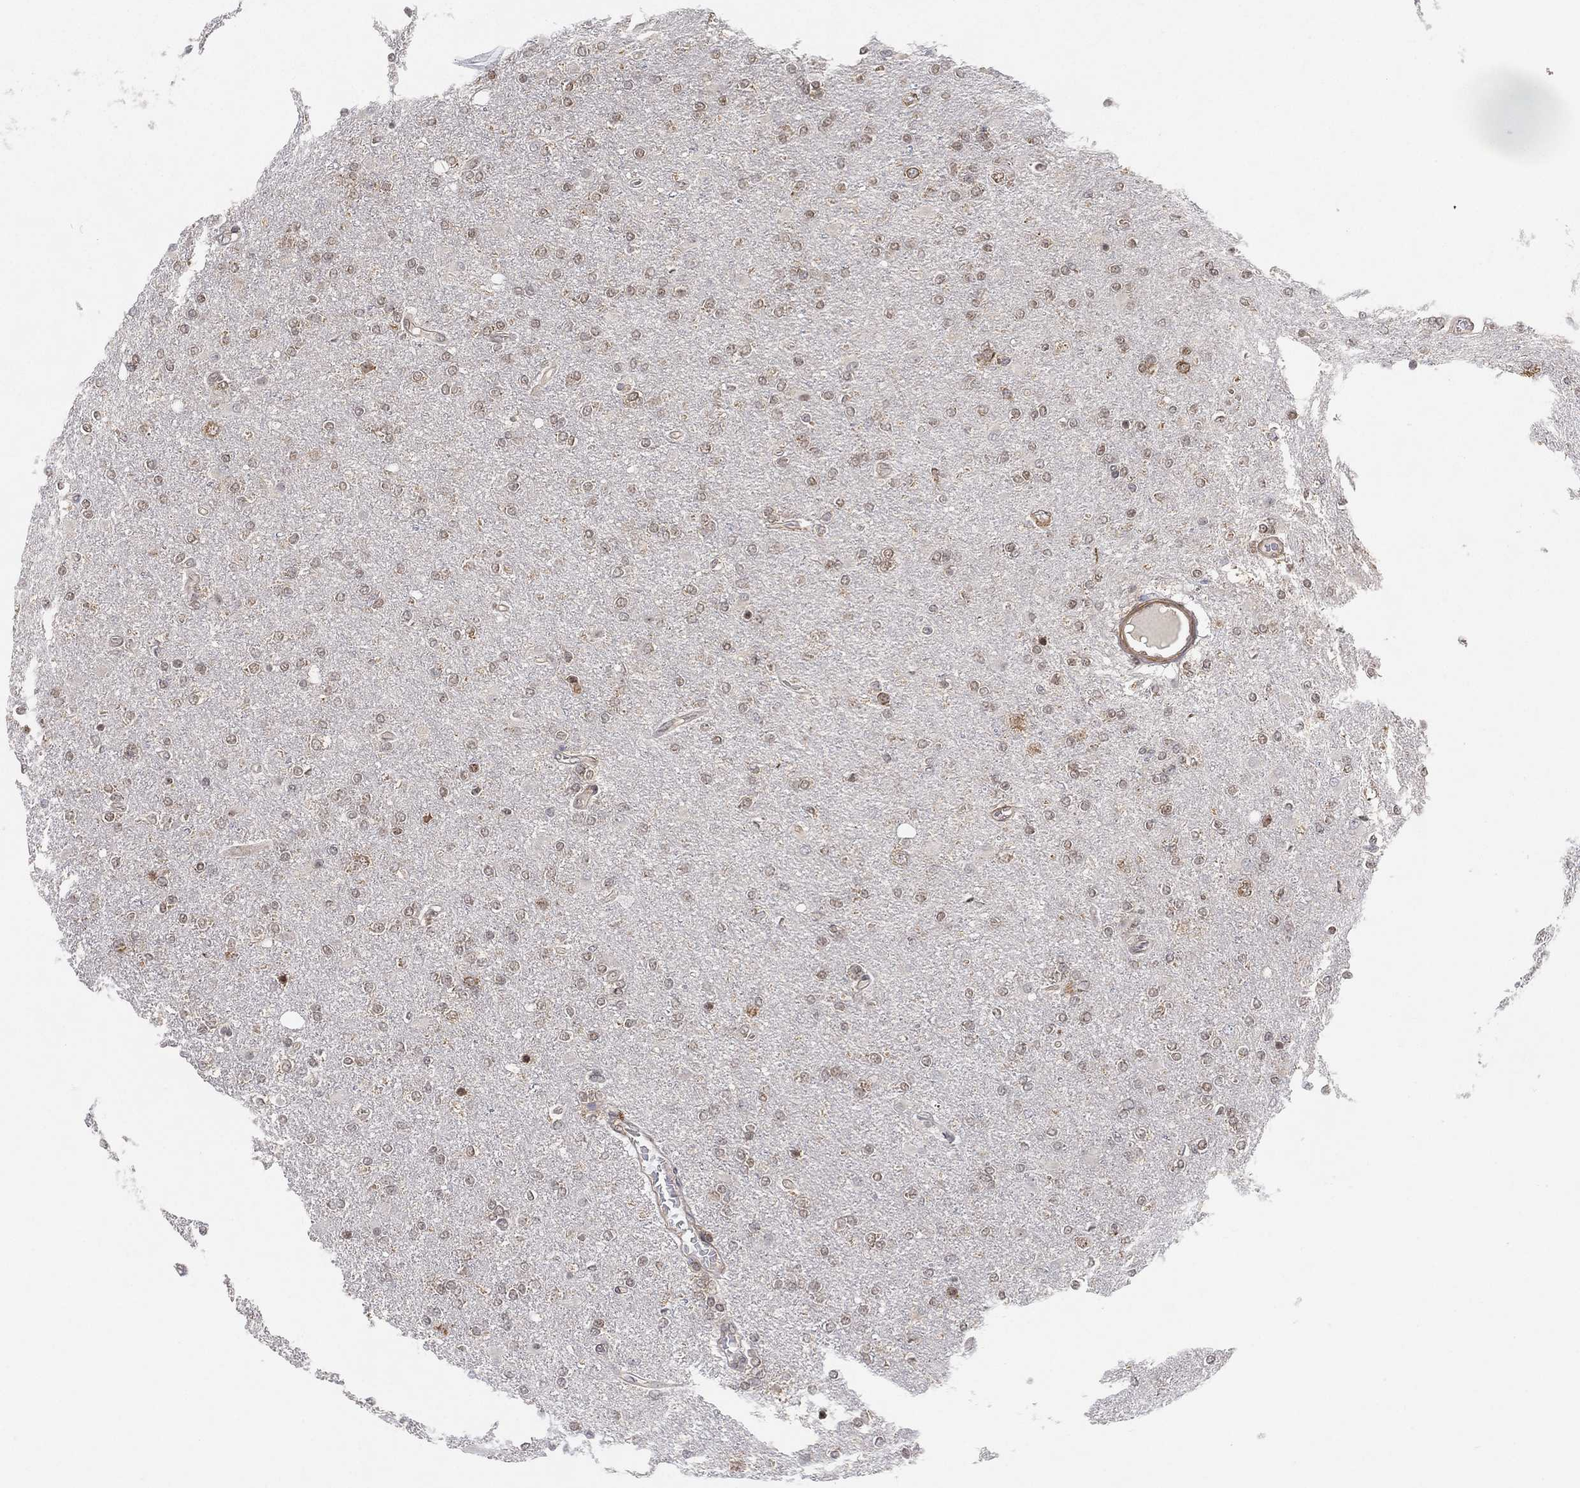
{"staining": {"intensity": "weak", "quantity": "<25%", "location": "cytoplasmic/membranous,nuclear"}, "tissue": "glioma", "cell_type": "Tumor cells", "image_type": "cancer", "snomed": [{"axis": "morphology", "description": "Glioma, malignant, High grade"}, {"axis": "topography", "description": "Cerebral cortex"}], "caption": "A histopathology image of glioma stained for a protein reveals no brown staining in tumor cells.", "gene": "TMTC4", "patient": {"sex": "male", "age": 70}}